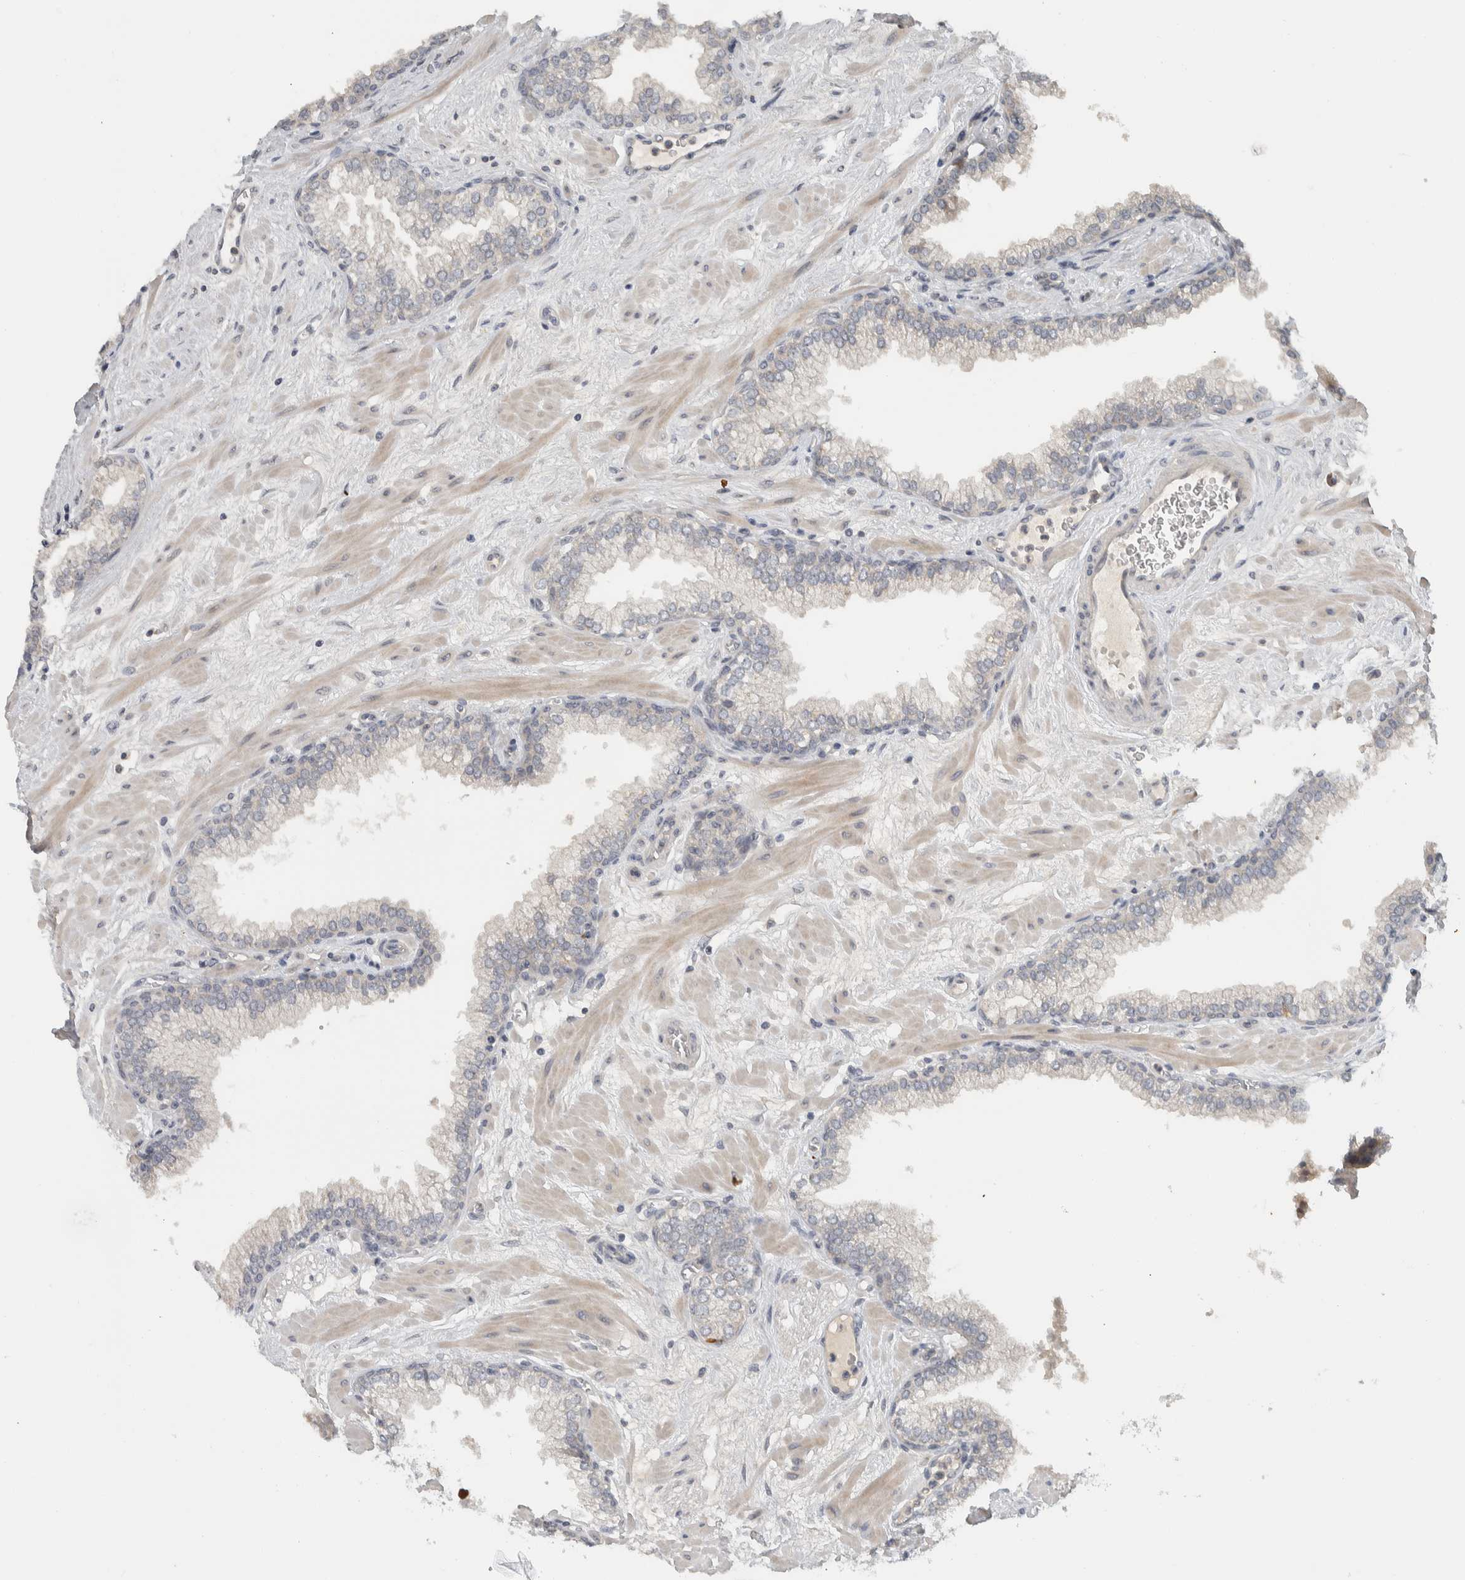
{"staining": {"intensity": "negative", "quantity": "none", "location": "none"}, "tissue": "prostate", "cell_type": "Glandular cells", "image_type": "normal", "snomed": [{"axis": "morphology", "description": "Normal tissue, NOS"}, {"axis": "morphology", "description": "Urothelial carcinoma, Low grade"}, {"axis": "topography", "description": "Urinary bladder"}, {"axis": "topography", "description": "Prostate"}], "caption": "Glandular cells show no significant staining in unremarkable prostate. (Brightfield microscopy of DAB IHC at high magnification).", "gene": "AFP", "patient": {"sex": "male", "age": 60}}